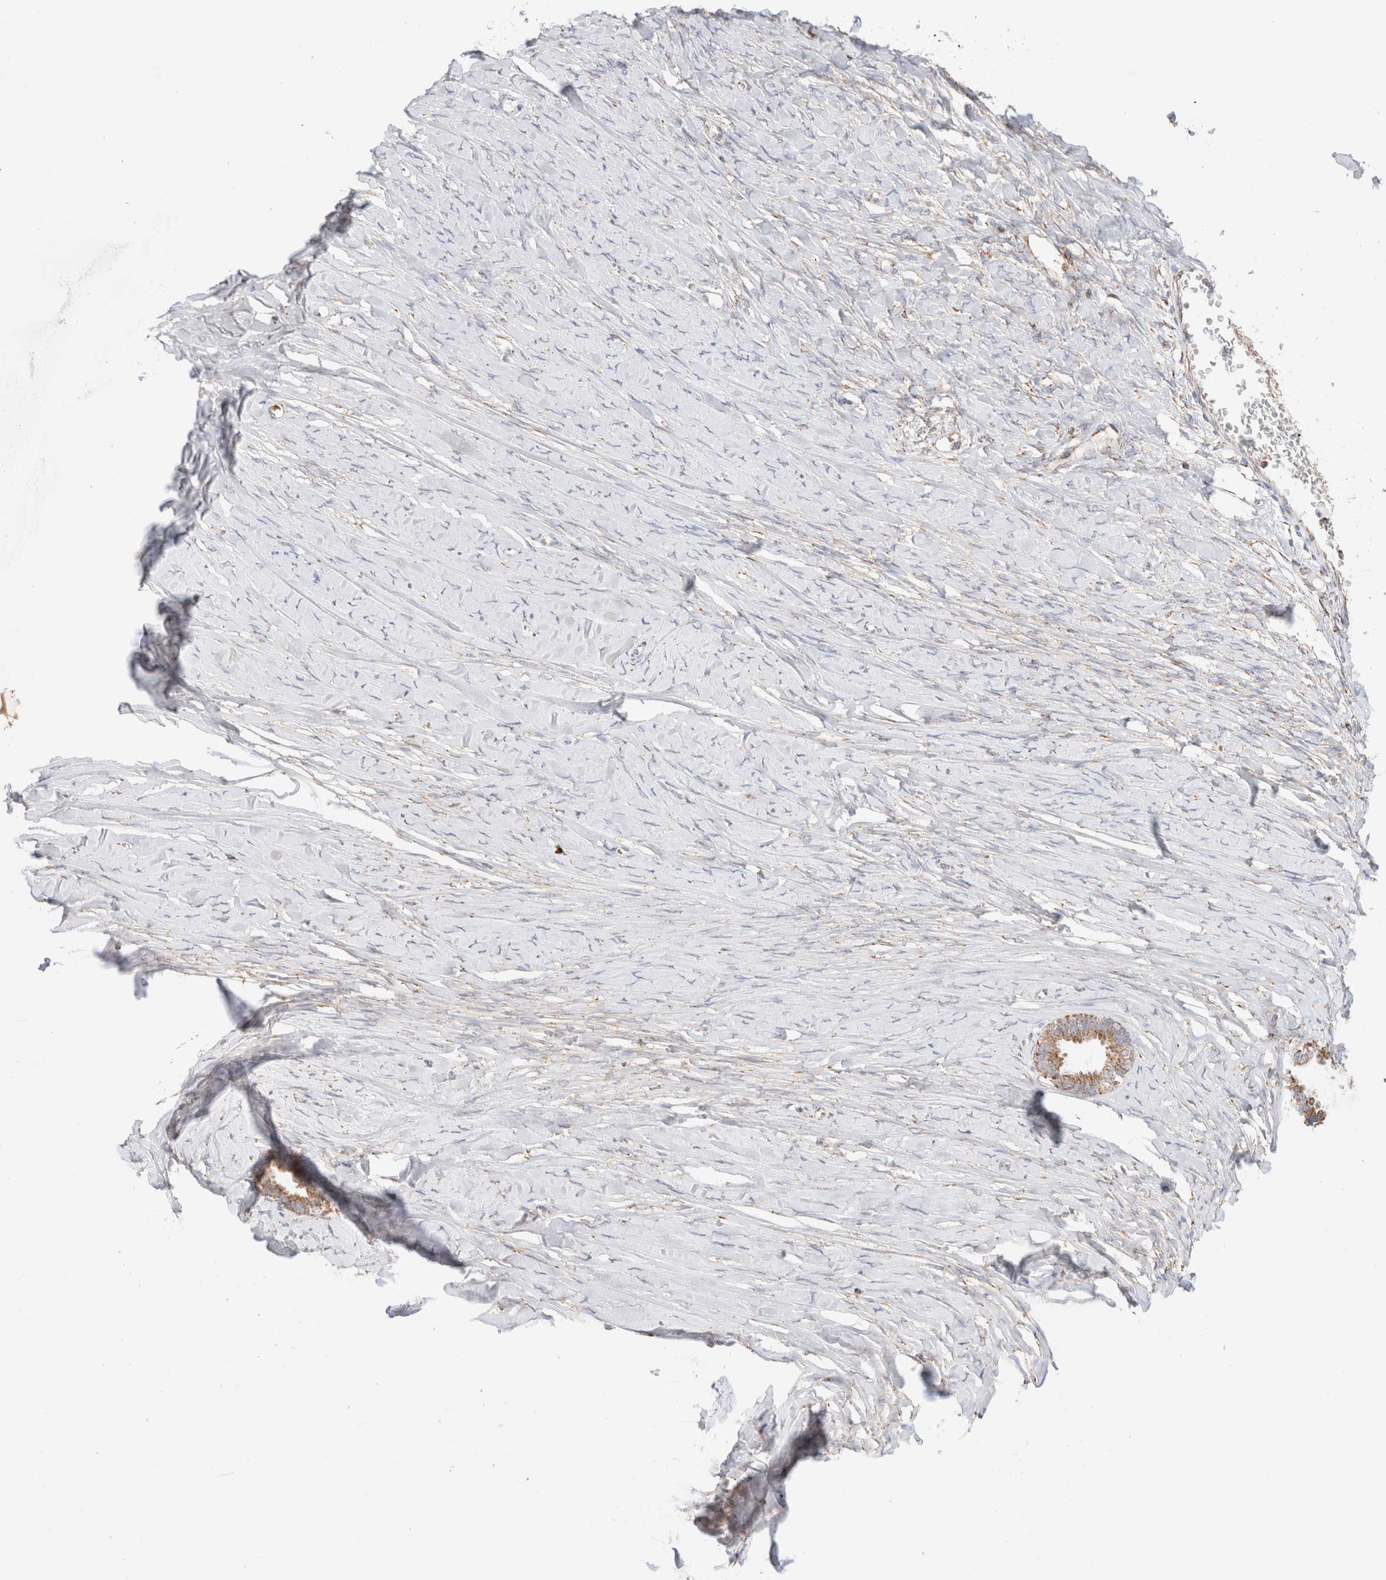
{"staining": {"intensity": "moderate", "quantity": ">75%", "location": "cytoplasmic/membranous"}, "tissue": "ovarian cancer", "cell_type": "Tumor cells", "image_type": "cancer", "snomed": [{"axis": "morphology", "description": "Cystadenocarcinoma, serous, NOS"}, {"axis": "topography", "description": "Ovary"}], "caption": "Immunohistochemistry image of human ovarian cancer (serous cystadenocarcinoma) stained for a protein (brown), which displays medium levels of moderate cytoplasmic/membranous staining in approximately >75% of tumor cells.", "gene": "TMPPE", "patient": {"sex": "female", "age": 79}}